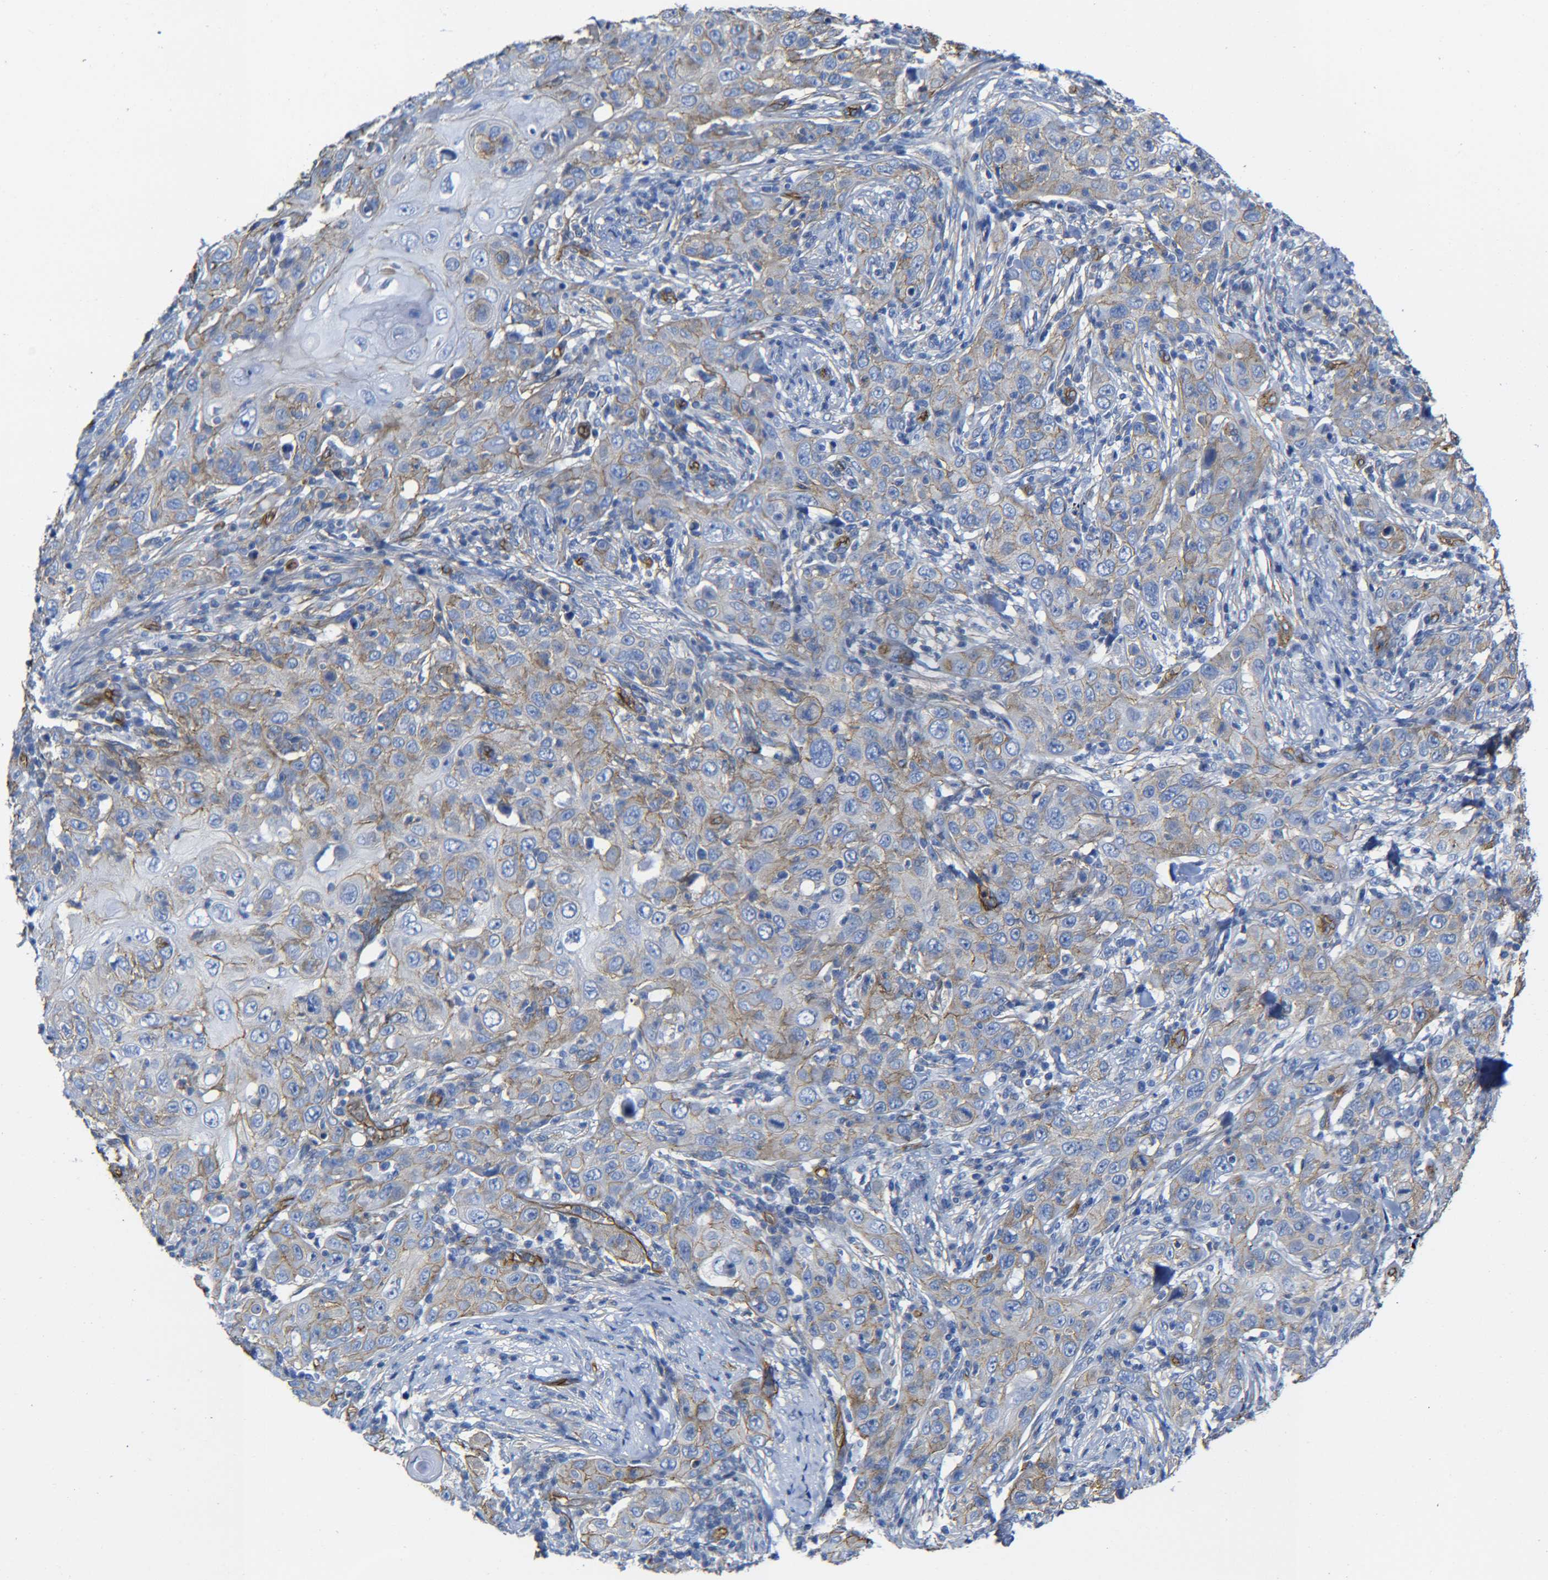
{"staining": {"intensity": "weak", "quantity": ">75%", "location": "cytoplasmic/membranous"}, "tissue": "skin cancer", "cell_type": "Tumor cells", "image_type": "cancer", "snomed": [{"axis": "morphology", "description": "Squamous cell carcinoma, NOS"}, {"axis": "topography", "description": "Skin"}], "caption": "High-power microscopy captured an IHC histopathology image of squamous cell carcinoma (skin), revealing weak cytoplasmic/membranous expression in about >75% of tumor cells. The protein of interest is shown in brown color, while the nuclei are stained blue.", "gene": "SPTBN1", "patient": {"sex": "female", "age": 88}}